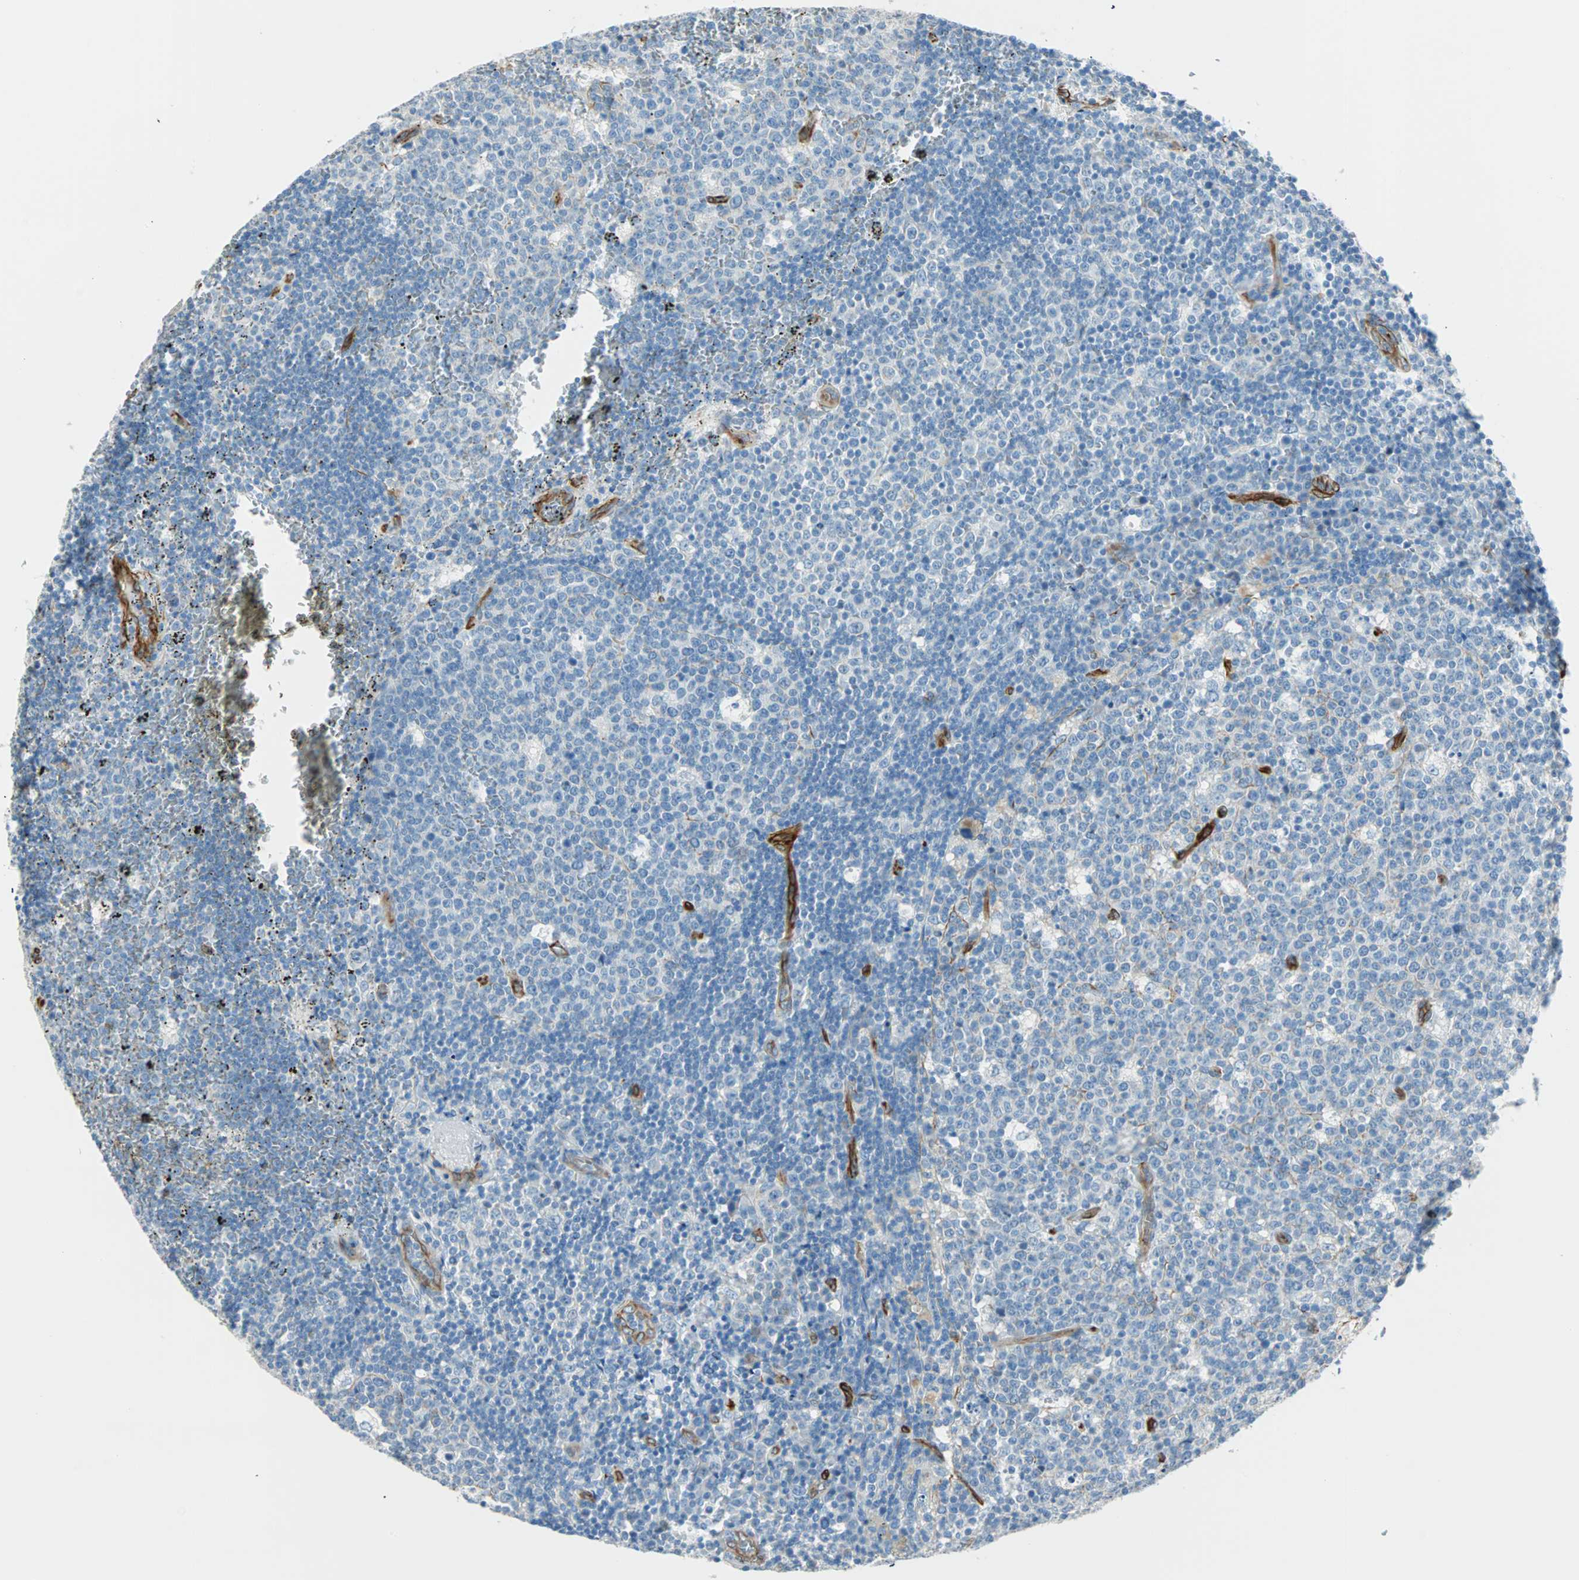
{"staining": {"intensity": "negative", "quantity": "none", "location": "none"}, "tissue": "lymph node", "cell_type": "Germinal center cells", "image_type": "normal", "snomed": [{"axis": "morphology", "description": "Normal tissue, NOS"}, {"axis": "topography", "description": "Lymph node"}, {"axis": "topography", "description": "Salivary gland"}], "caption": "Photomicrograph shows no protein expression in germinal center cells of normal lymph node. Brightfield microscopy of immunohistochemistry stained with DAB (brown) and hematoxylin (blue), captured at high magnification.", "gene": "NES", "patient": {"sex": "male", "age": 8}}